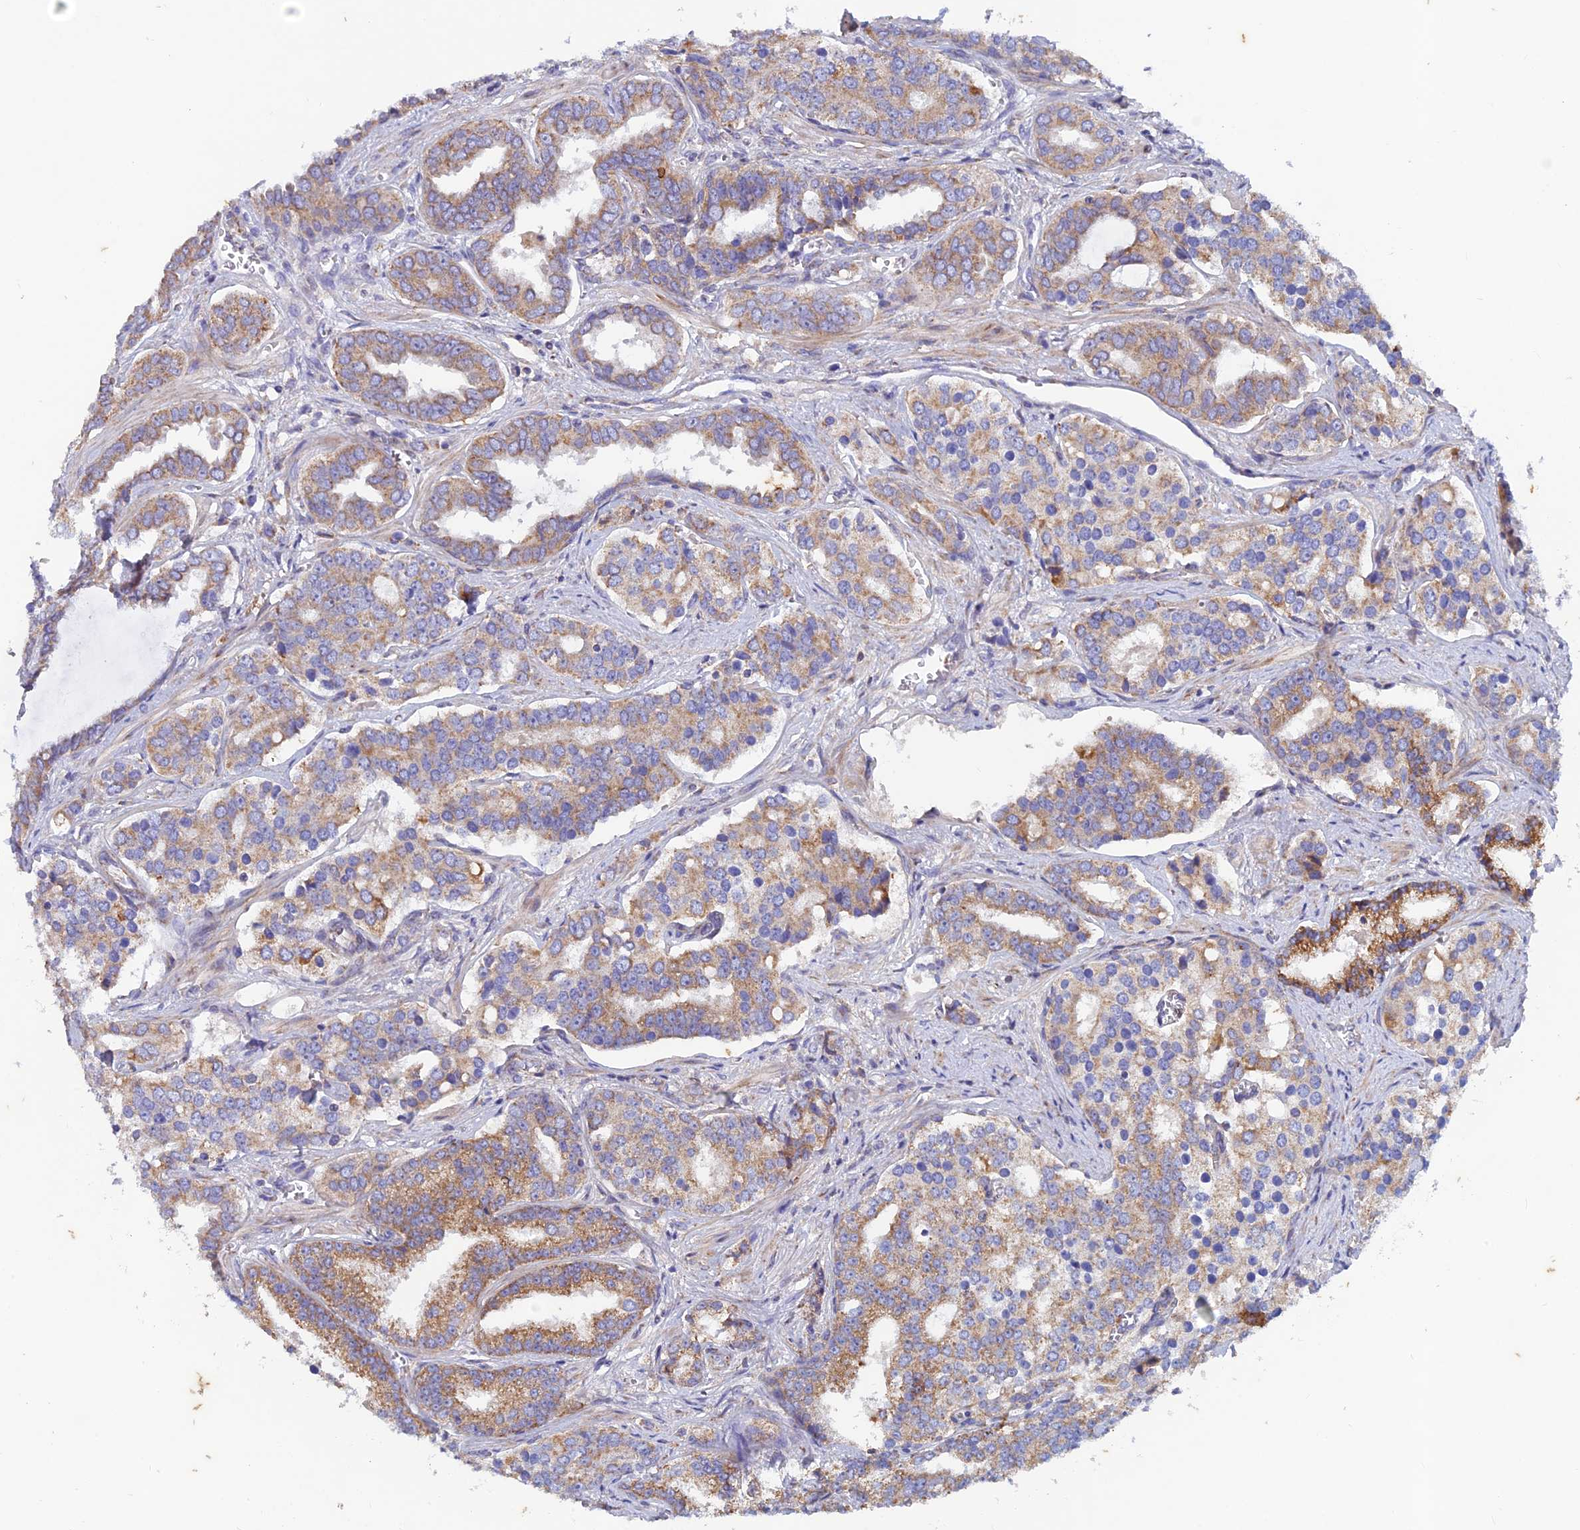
{"staining": {"intensity": "moderate", "quantity": "25%-75%", "location": "cytoplasmic/membranous"}, "tissue": "prostate cancer", "cell_type": "Tumor cells", "image_type": "cancer", "snomed": [{"axis": "morphology", "description": "Adenocarcinoma, High grade"}, {"axis": "topography", "description": "Prostate"}], "caption": "Immunohistochemical staining of human high-grade adenocarcinoma (prostate) reveals medium levels of moderate cytoplasmic/membranous protein positivity in approximately 25%-75% of tumor cells.", "gene": "AP4S1", "patient": {"sex": "male", "age": 67}}